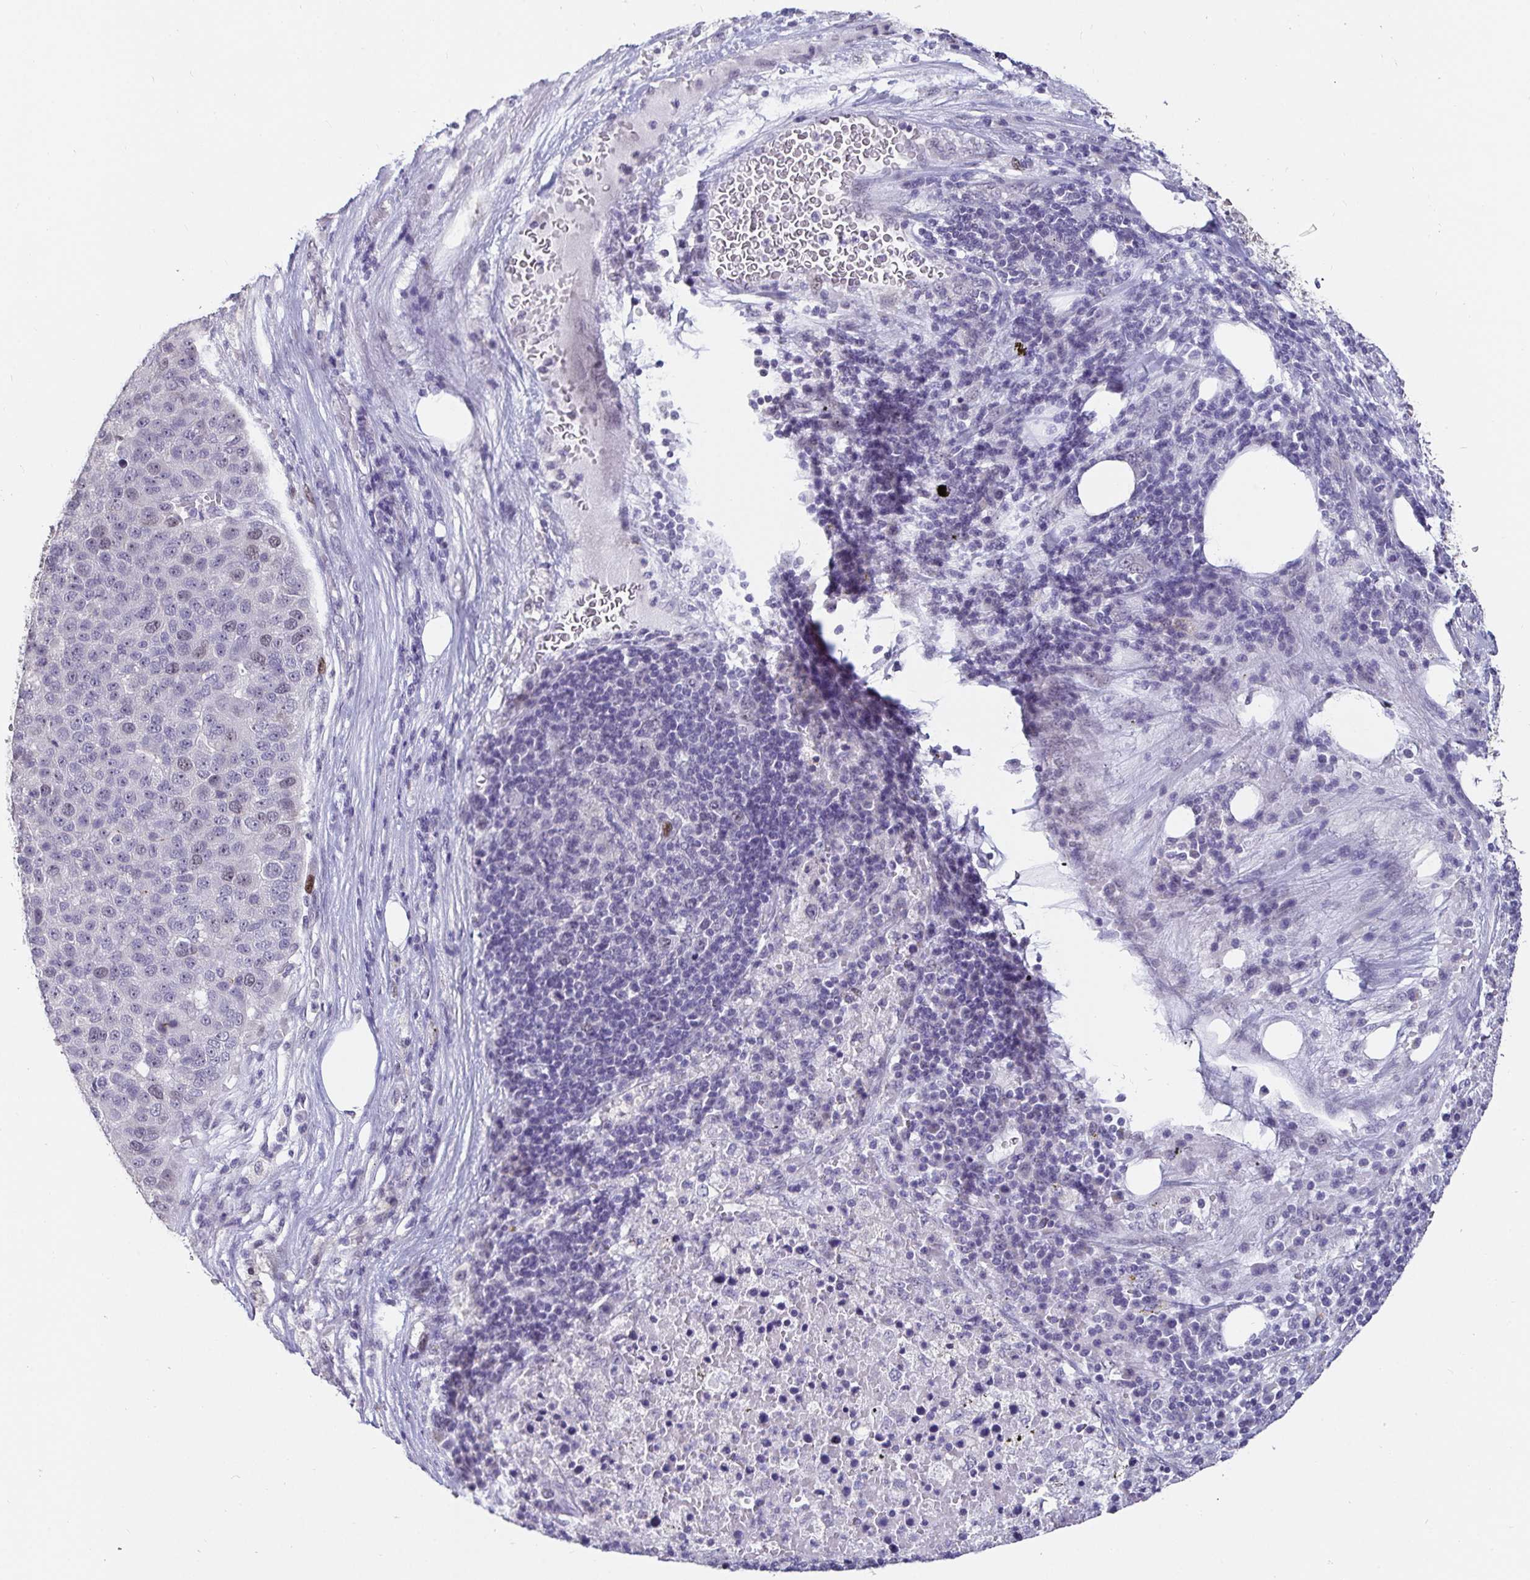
{"staining": {"intensity": "negative", "quantity": "none", "location": "none"}, "tissue": "pancreatic cancer", "cell_type": "Tumor cells", "image_type": "cancer", "snomed": [{"axis": "morphology", "description": "Adenocarcinoma, NOS"}, {"axis": "topography", "description": "Pancreas"}], "caption": "Immunohistochemistry (IHC) photomicrograph of neoplastic tissue: pancreatic adenocarcinoma stained with DAB (3,3'-diaminobenzidine) shows no significant protein expression in tumor cells.", "gene": "ANLN", "patient": {"sex": "female", "age": 61}}